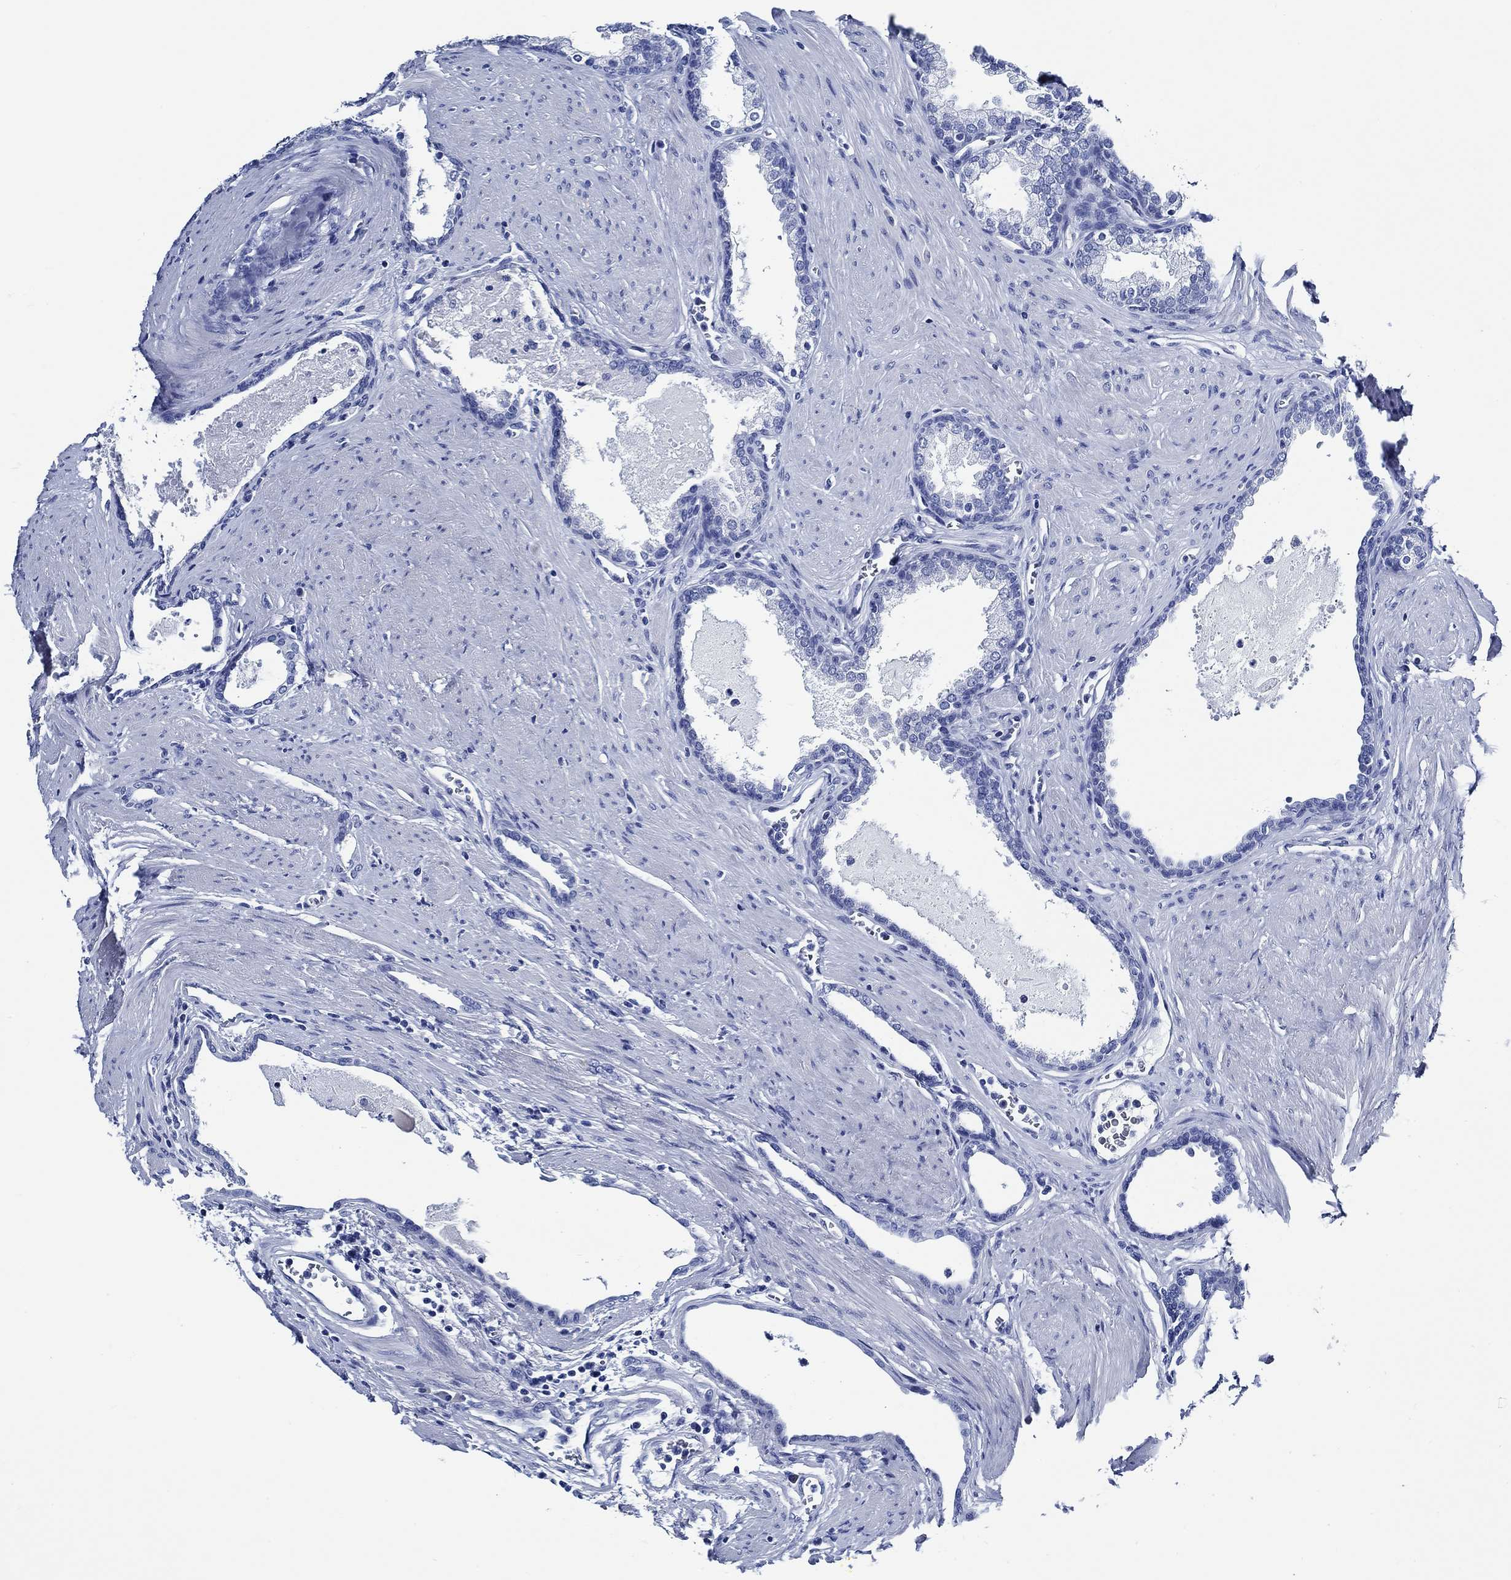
{"staining": {"intensity": "negative", "quantity": "none", "location": "none"}, "tissue": "prostate cancer", "cell_type": "Tumor cells", "image_type": "cancer", "snomed": [{"axis": "morphology", "description": "Adenocarcinoma, NOS"}, {"axis": "topography", "description": "Prostate"}], "caption": "A high-resolution image shows immunohistochemistry staining of prostate adenocarcinoma, which shows no significant positivity in tumor cells.", "gene": "WDR62", "patient": {"sex": "male", "age": 66}}